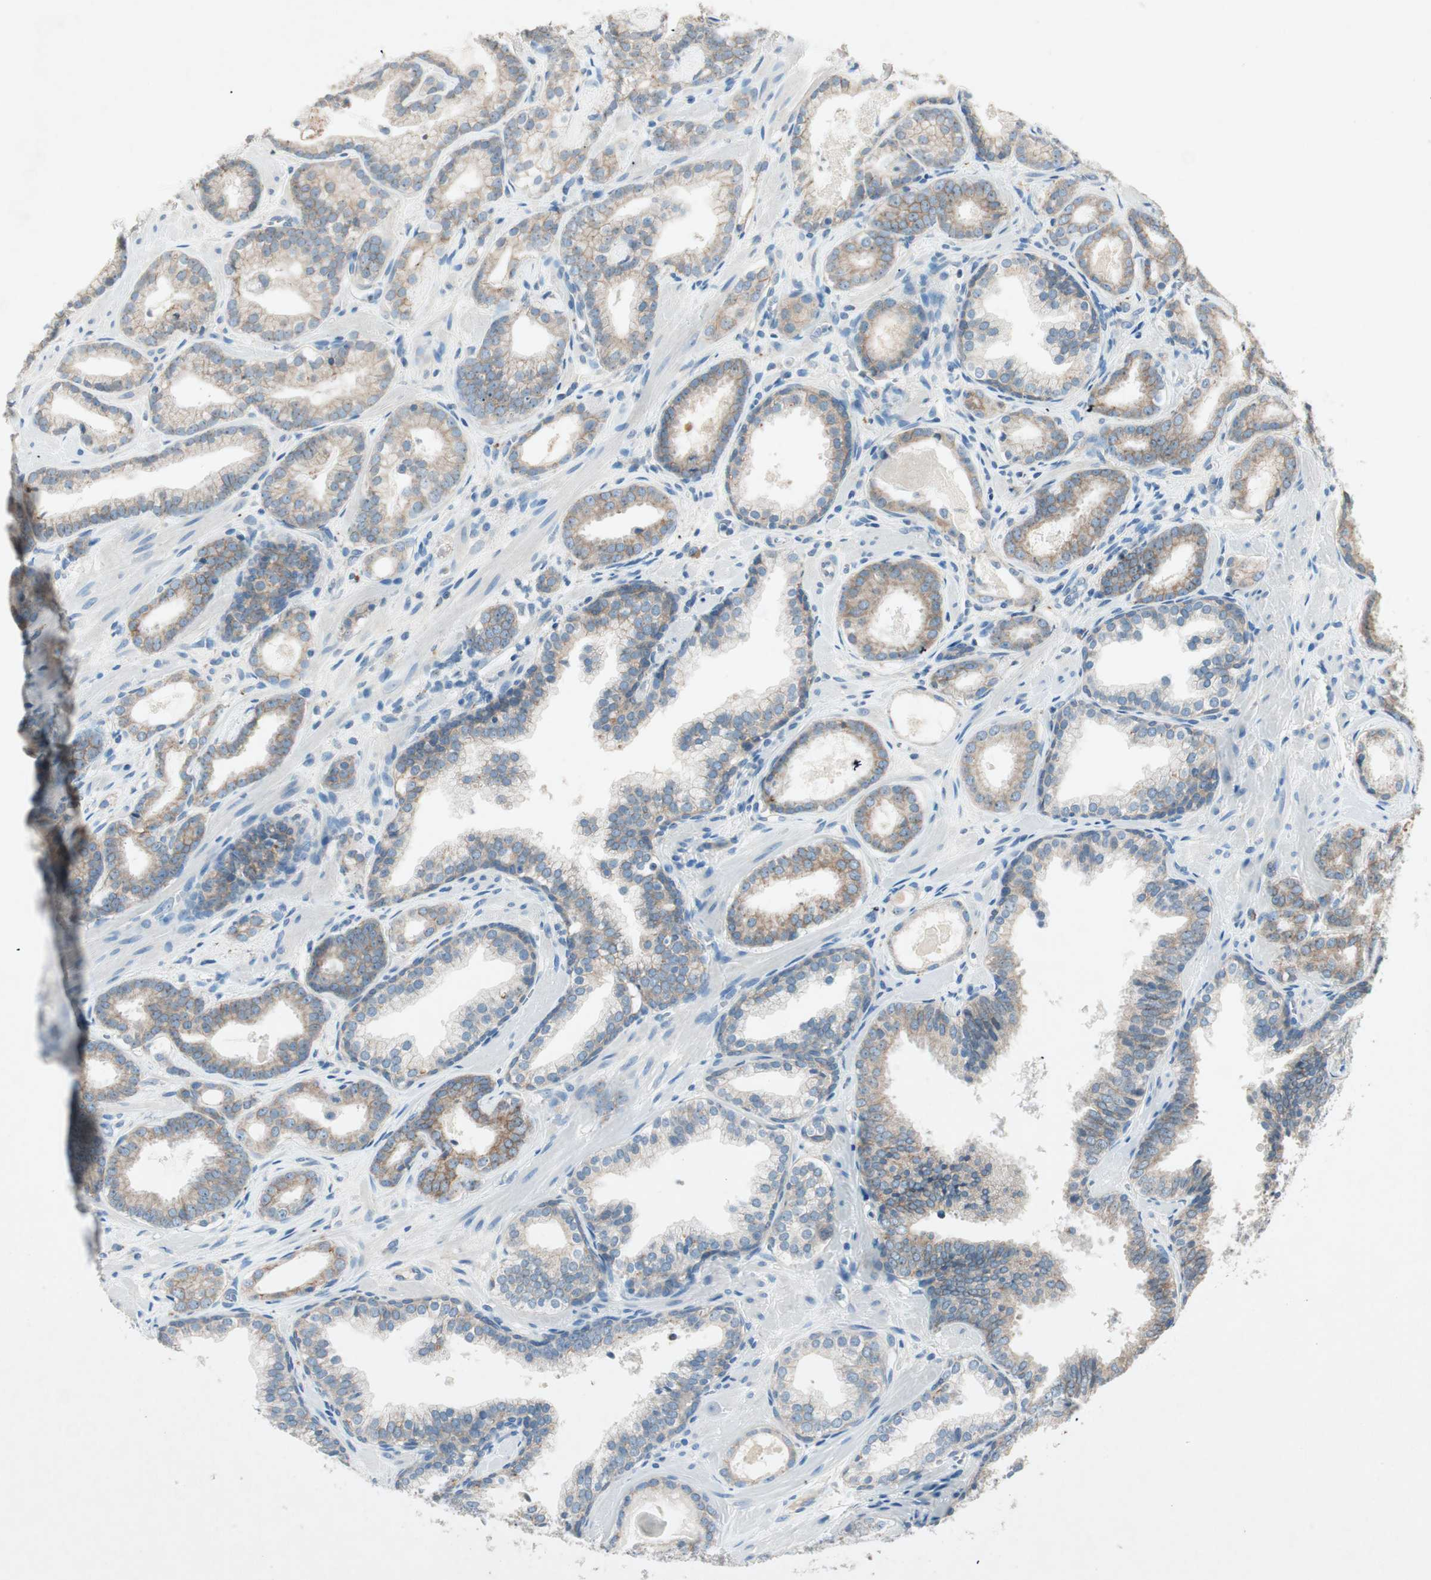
{"staining": {"intensity": "weak", "quantity": "25%-75%", "location": "cytoplasmic/membranous"}, "tissue": "prostate cancer", "cell_type": "Tumor cells", "image_type": "cancer", "snomed": [{"axis": "morphology", "description": "Adenocarcinoma, Low grade"}, {"axis": "topography", "description": "Prostate"}], "caption": "A photomicrograph of prostate cancer stained for a protein demonstrates weak cytoplasmic/membranous brown staining in tumor cells. Using DAB (brown) and hematoxylin (blue) stains, captured at high magnification using brightfield microscopy.", "gene": "NKAIN1", "patient": {"sex": "male", "age": 57}}